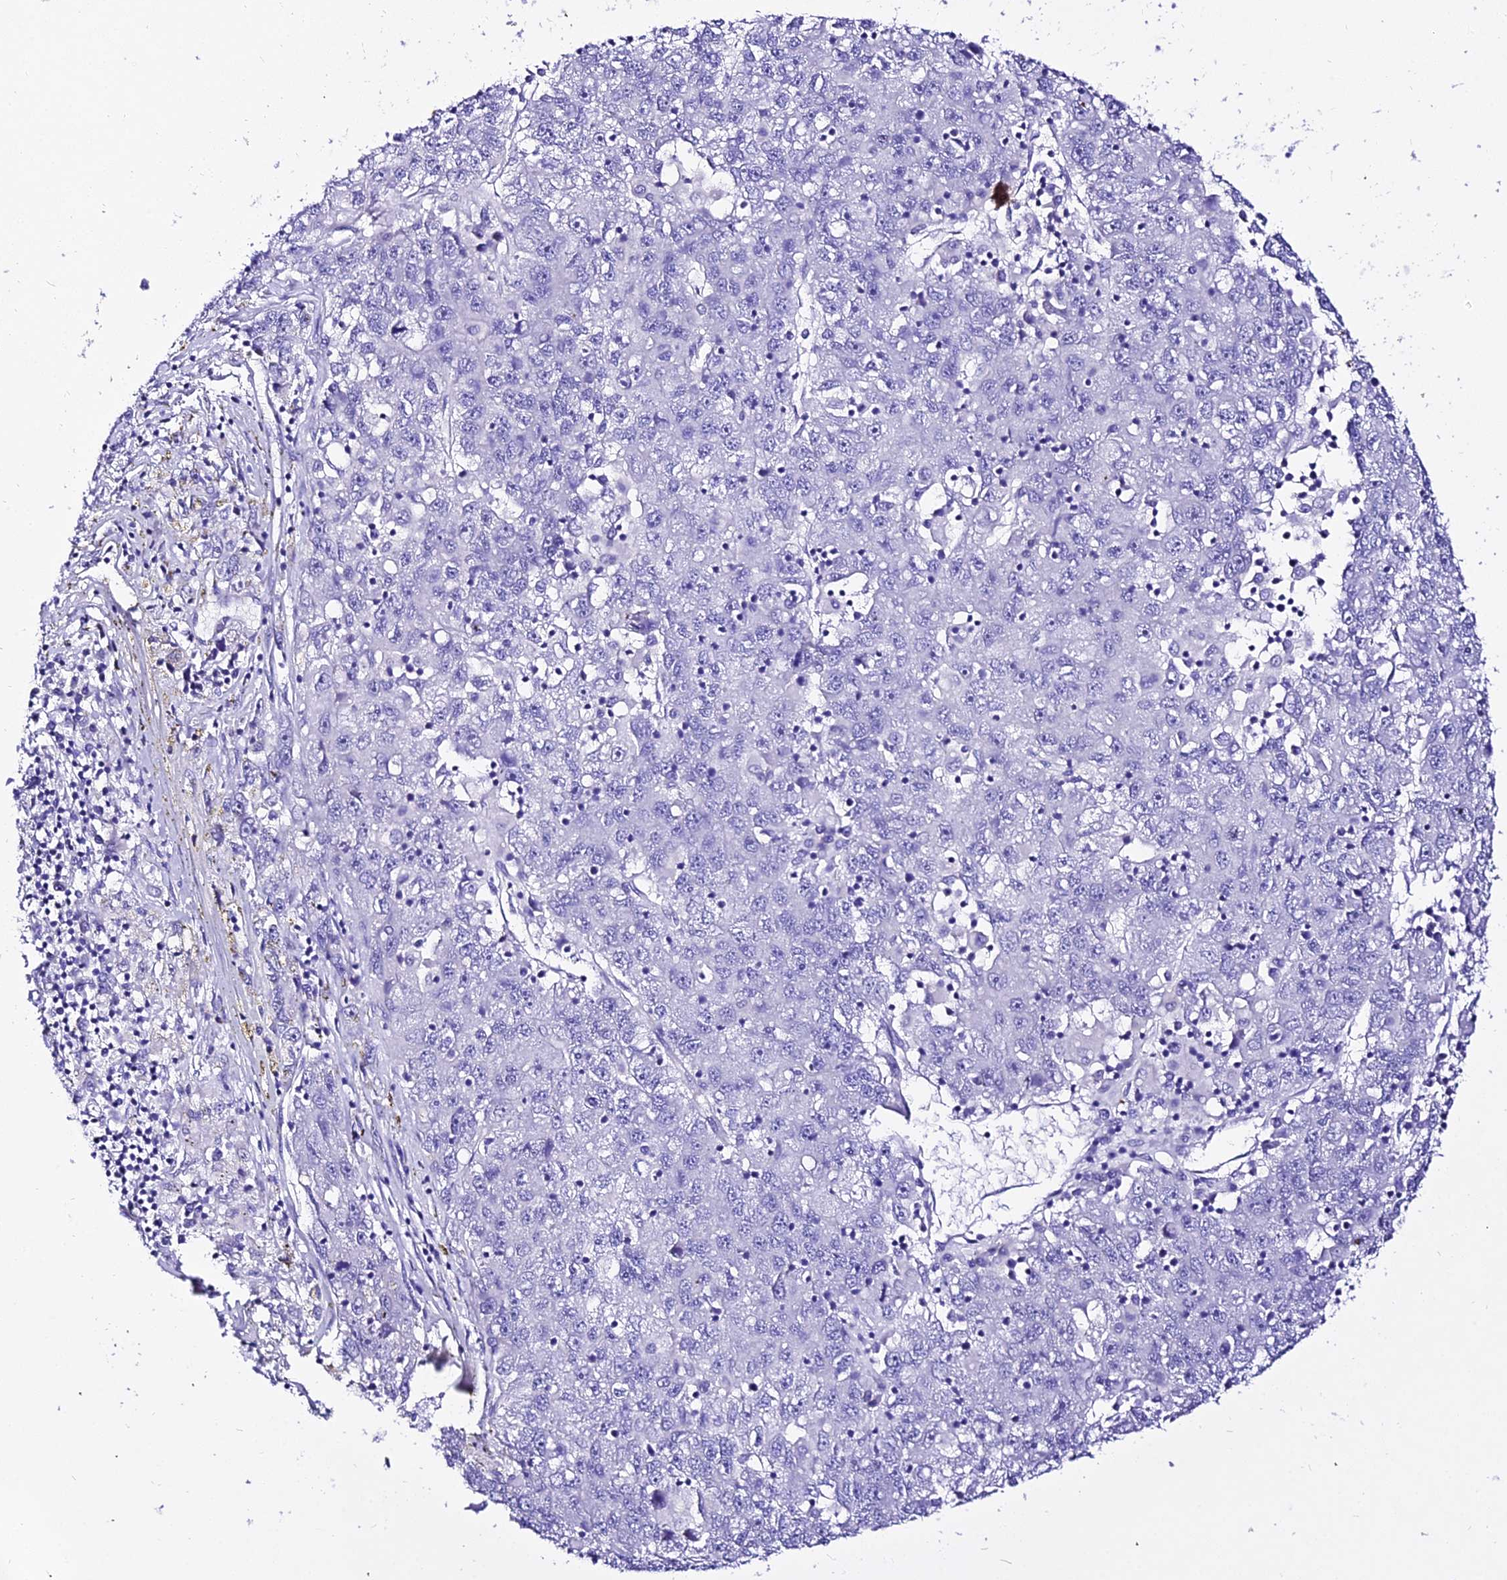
{"staining": {"intensity": "negative", "quantity": "none", "location": "none"}, "tissue": "liver cancer", "cell_type": "Tumor cells", "image_type": "cancer", "snomed": [{"axis": "morphology", "description": "Carcinoma, Hepatocellular, NOS"}, {"axis": "topography", "description": "Liver"}], "caption": "This is a image of immunohistochemistry (IHC) staining of liver cancer, which shows no positivity in tumor cells.", "gene": "DEFB106A", "patient": {"sex": "male", "age": 49}}